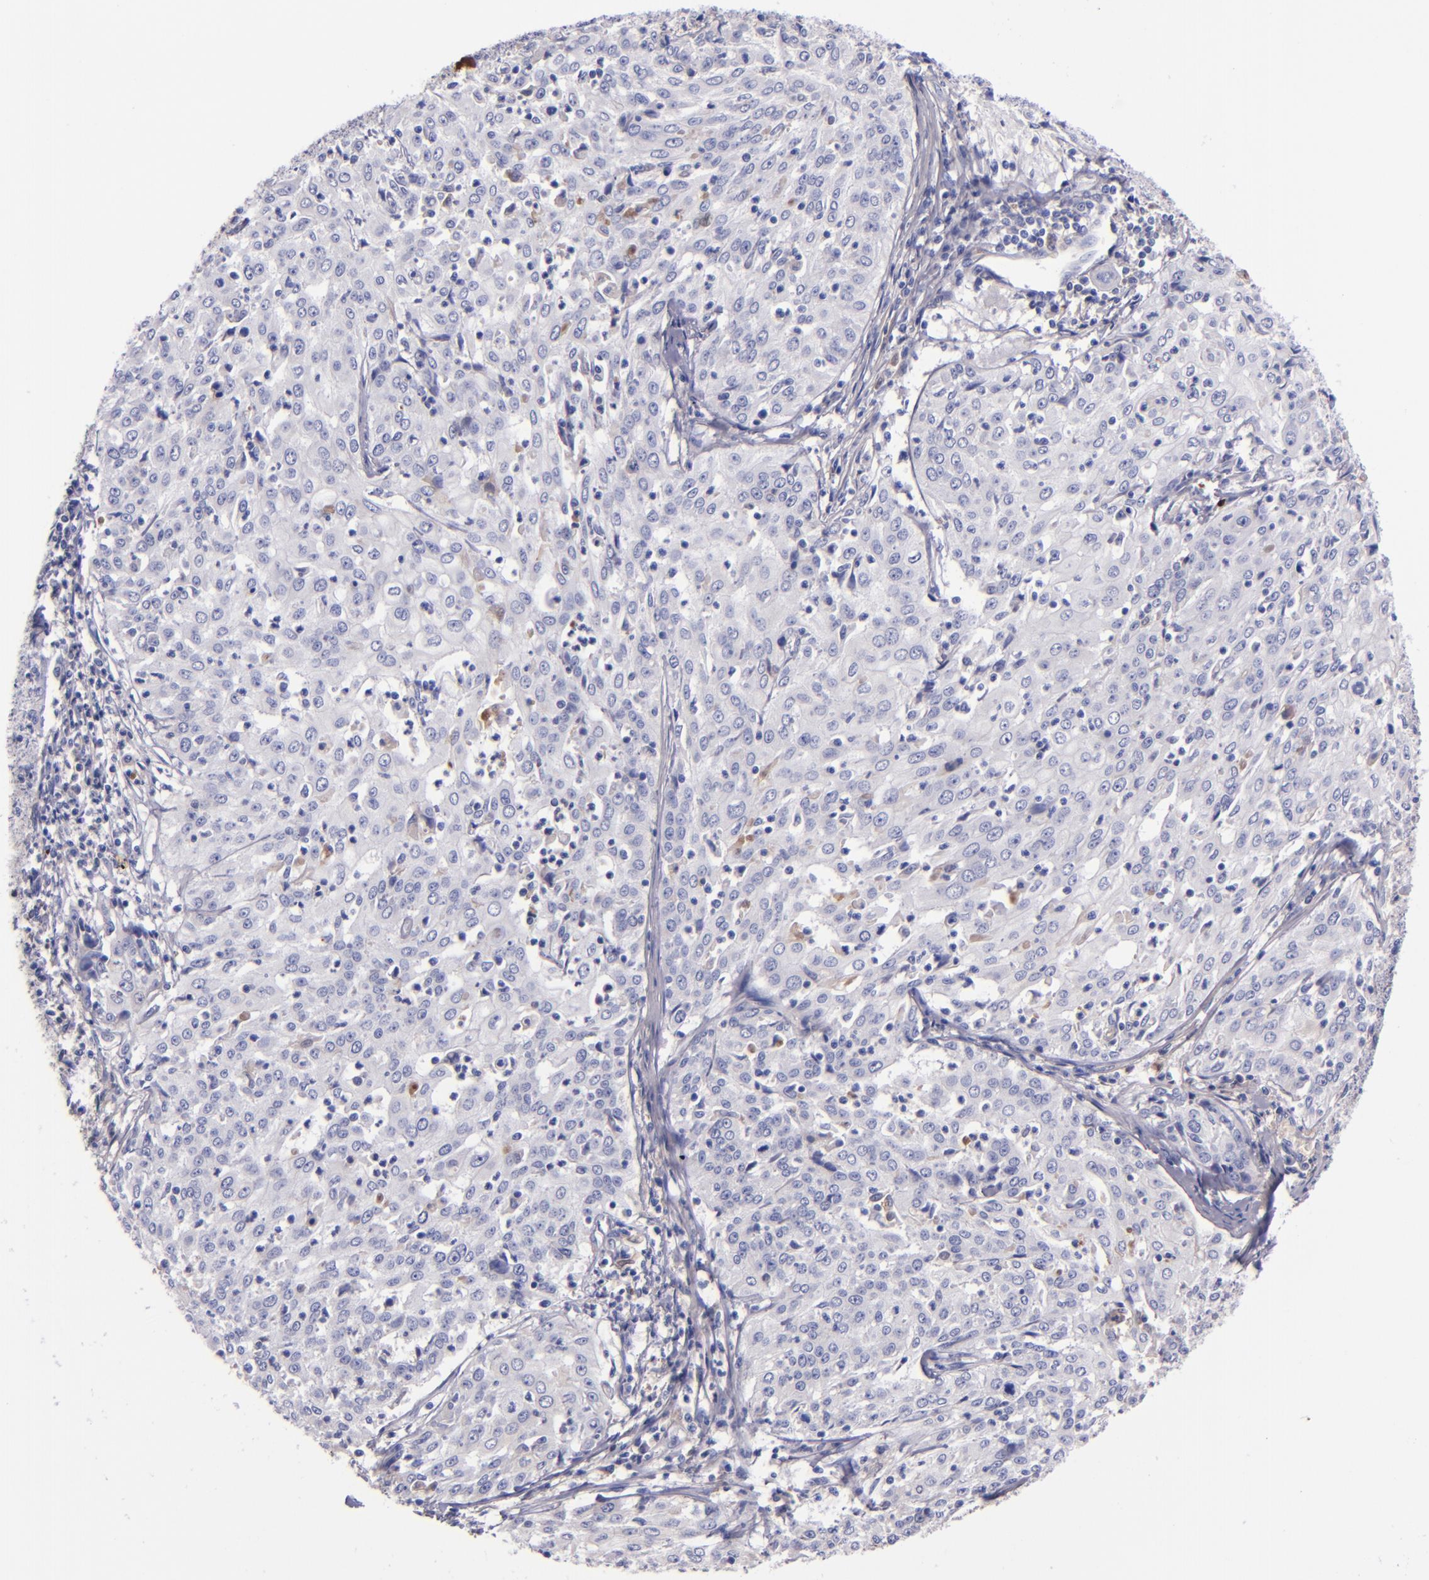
{"staining": {"intensity": "negative", "quantity": "none", "location": "none"}, "tissue": "cervical cancer", "cell_type": "Tumor cells", "image_type": "cancer", "snomed": [{"axis": "morphology", "description": "Squamous cell carcinoma, NOS"}, {"axis": "topography", "description": "Cervix"}], "caption": "Immunohistochemistry photomicrograph of neoplastic tissue: cervical cancer stained with DAB displays no significant protein positivity in tumor cells. (DAB immunohistochemistry (IHC), high magnification).", "gene": "KNG1", "patient": {"sex": "female", "age": 39}}